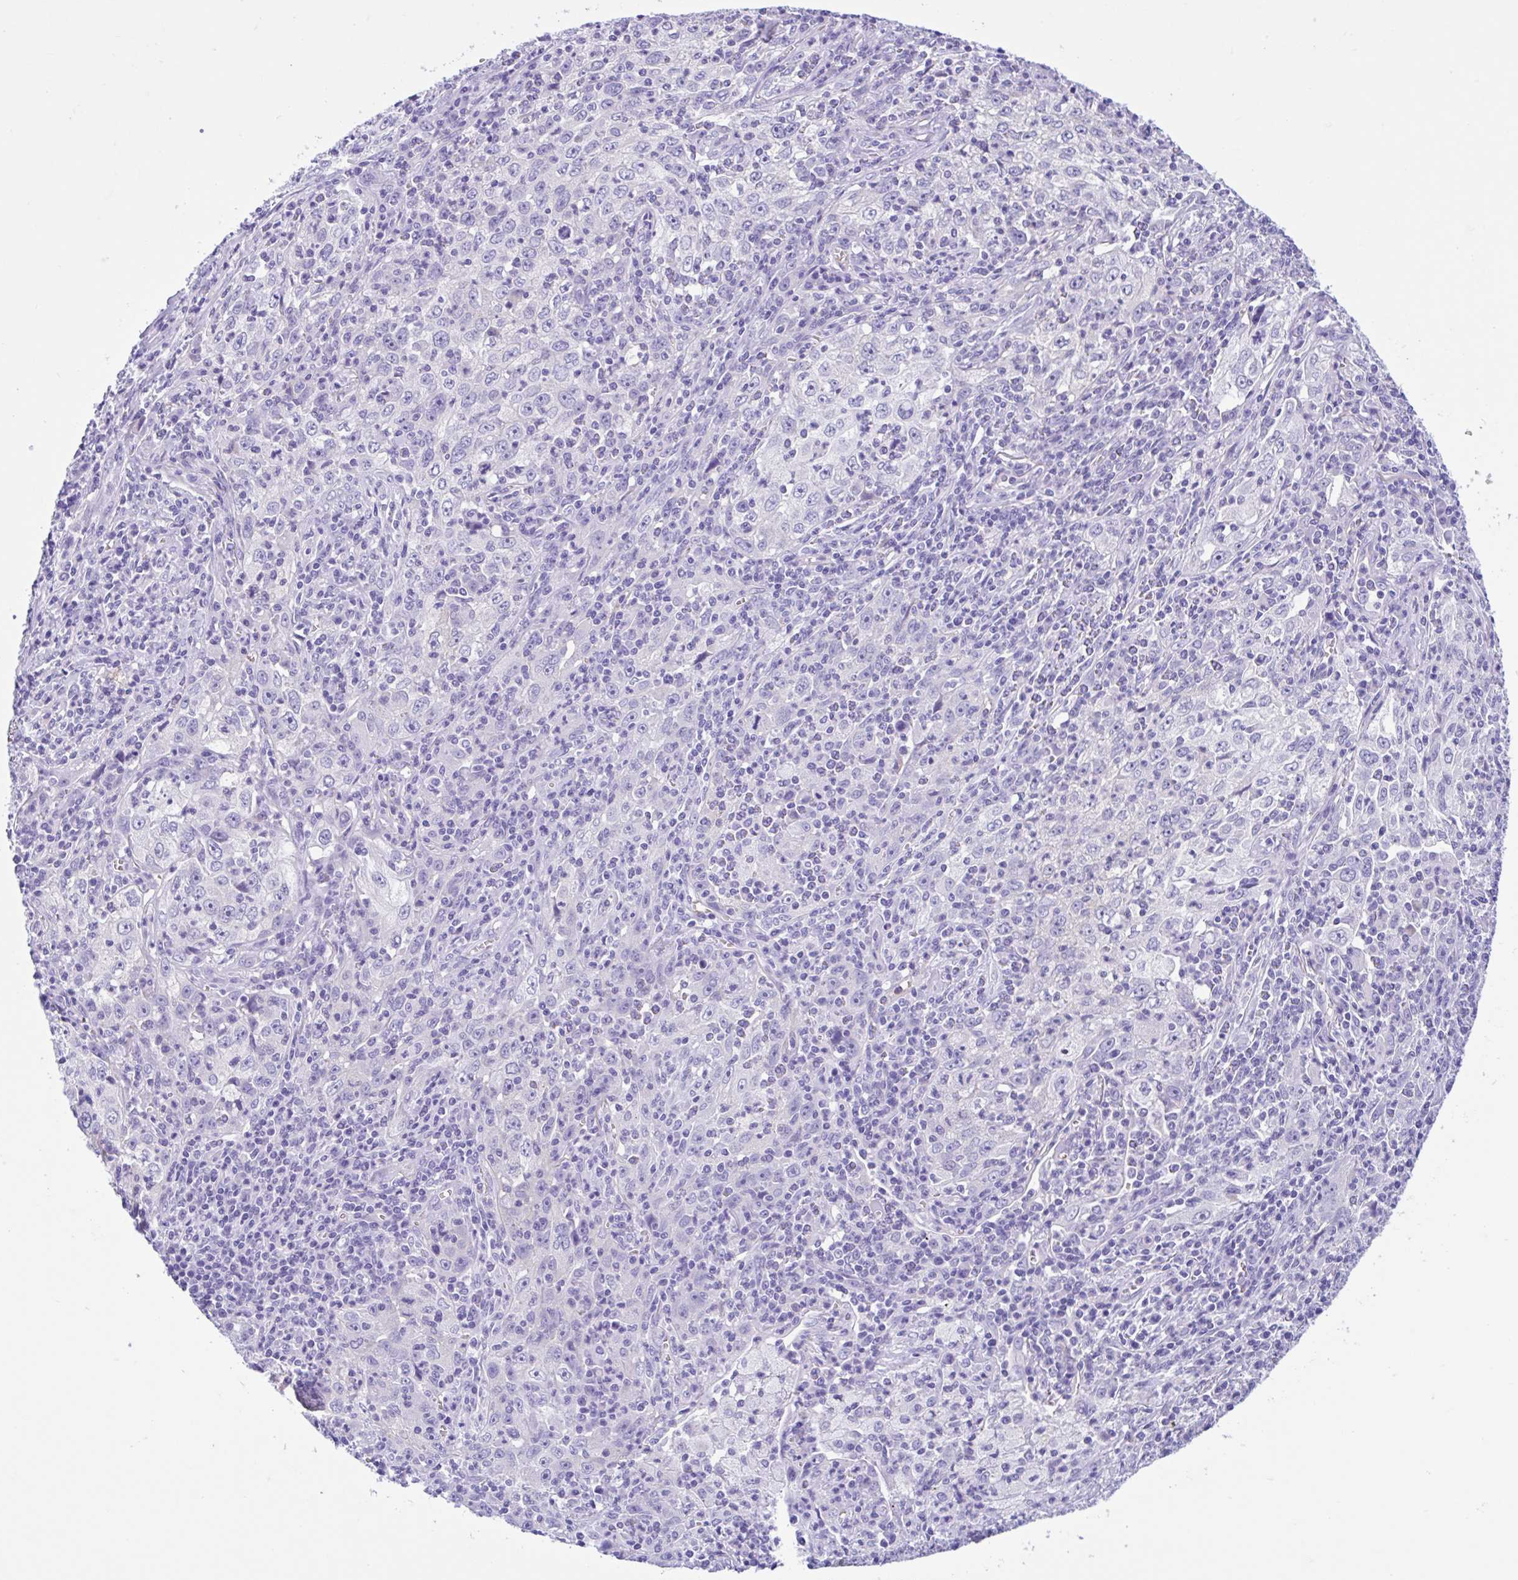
{"staining": {"intensity": "negative", "quantity": "none", "location": "none"}, "tissue": "lung cancer", "cell_type": "Tumor cells", "image_type": "cancer", "snomed": [{"axis": "morphology", "description": "Squamous cell carcinoma, NOS"}, {"axis": "topography", "description": "Lung"}], "caption": "The micrograph reveals no staining of tumor cells in squamous cell carcinoma (lung).", "gene": "TMEM79", "patient": {"sex": "male", "age": 71}}